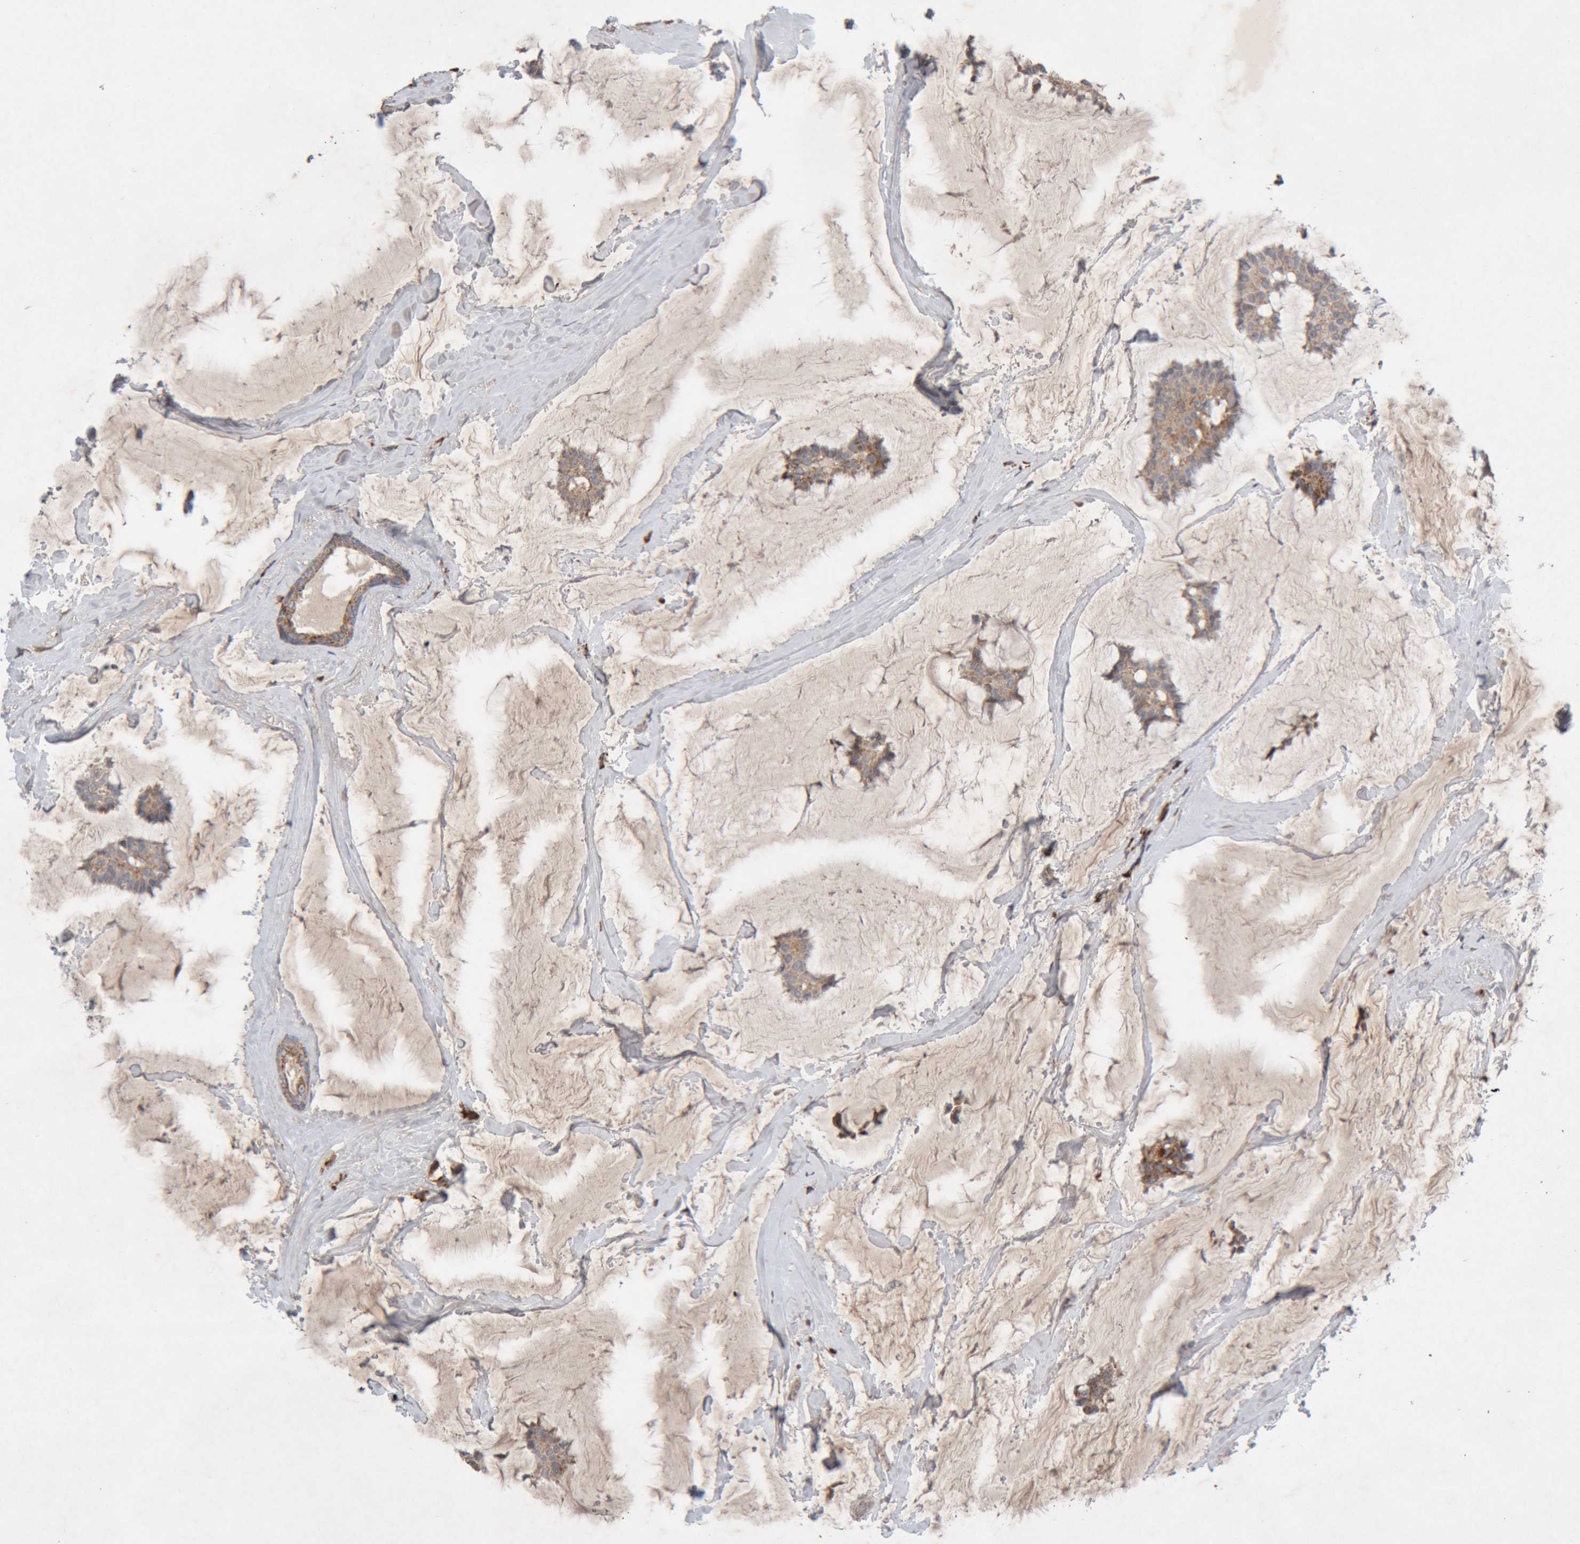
{"staining": {"intensity": "moderate", "quantity": ">75%", "location": "cytoplasmic/membranous"}, "tissue": "breast cancer", "cell_type": "Tumor cells", "image_type": "cancer", "snomed": [{"axis": "morphology", "description": "Duct carcinoma"}, {"axis": "topography", "description": "Breast"}], "caption": "Breast intraductal carcinoma stained with a brown dye demonstrates moderate cytoplasmic/membranous positive staining in approximately >75% of tumor cells.", "gene": "KIF21B", "patient": {"sex": "female", "age": 93}}